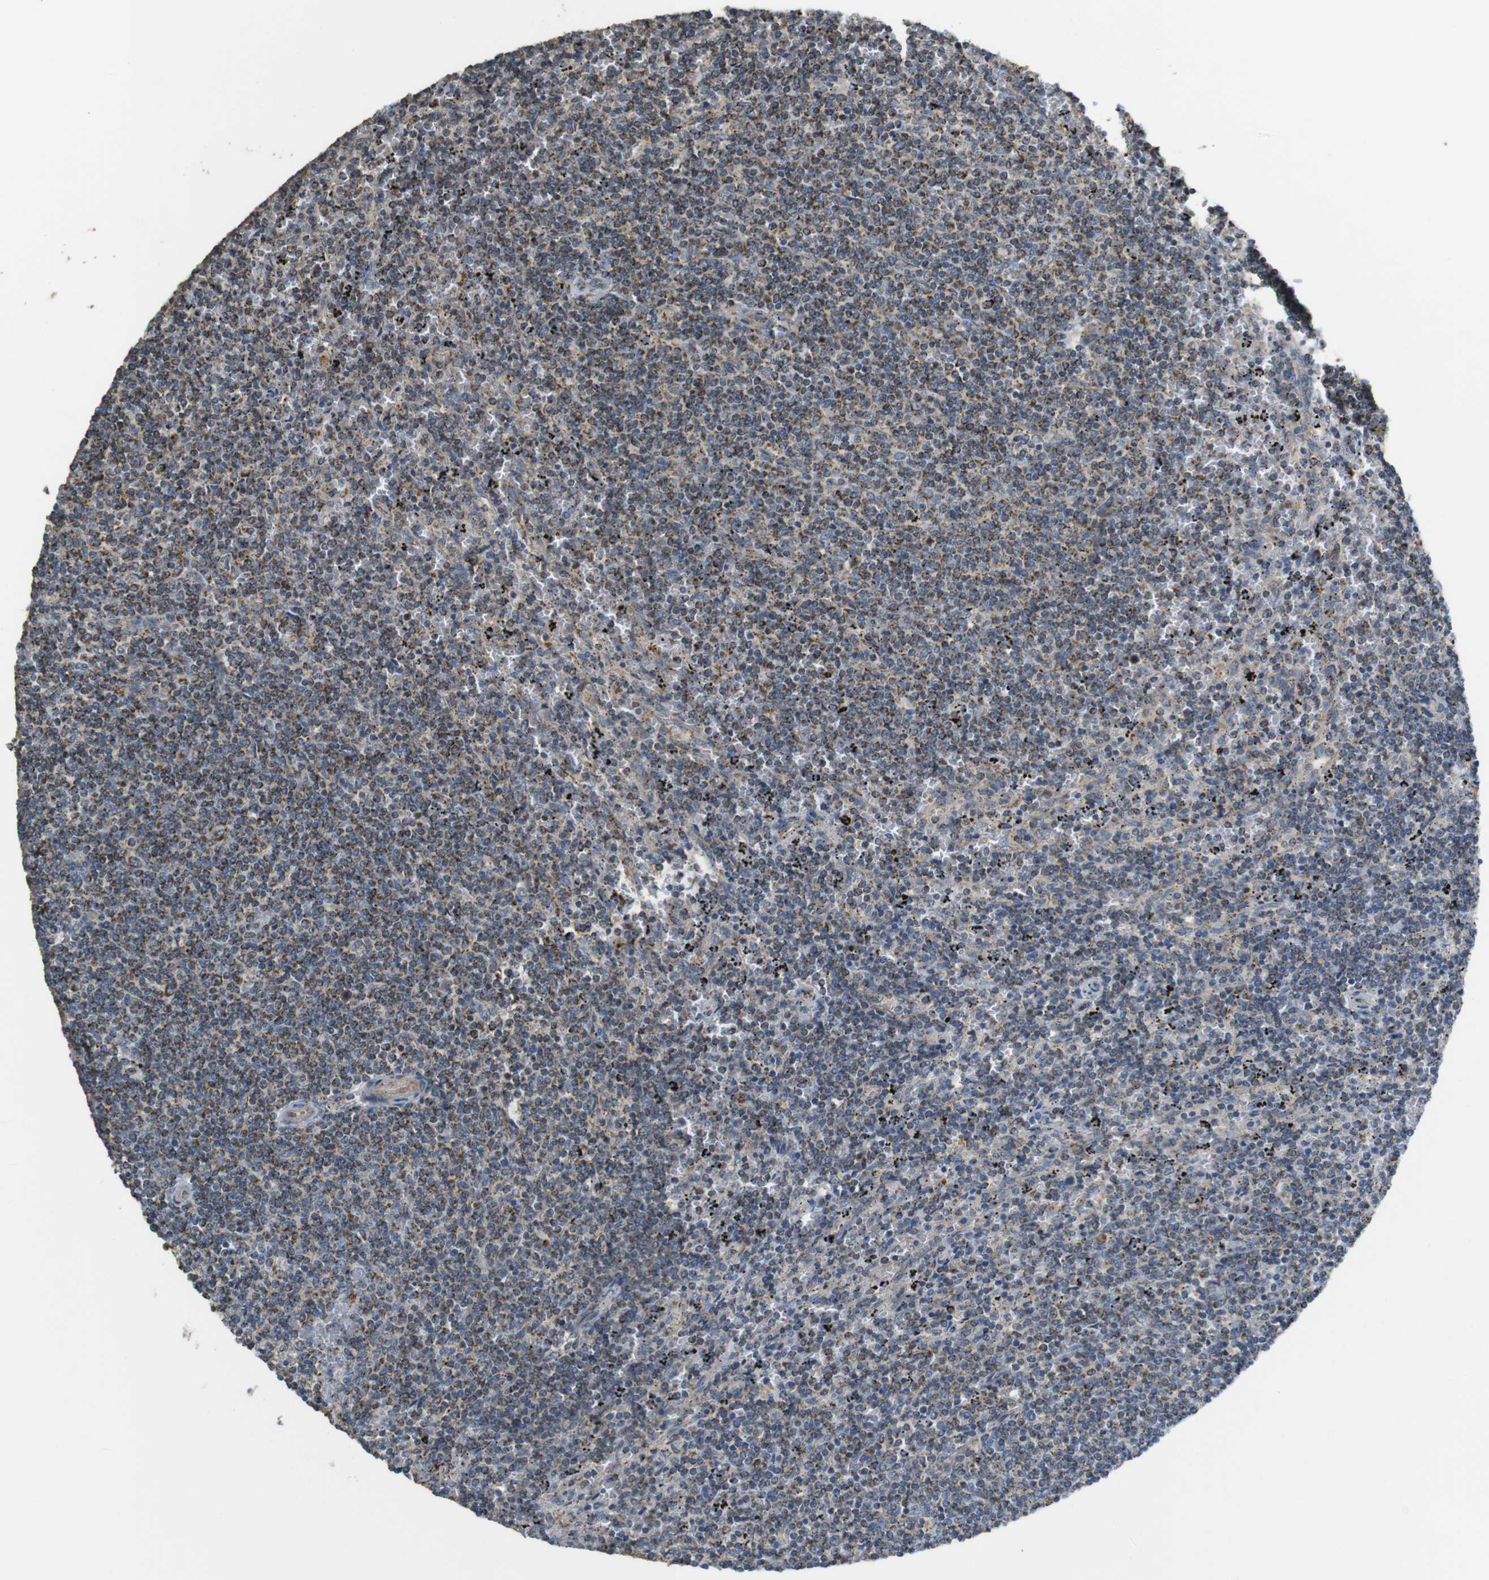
{"staining": {"intensity": "weak", "quantity": "25%-75%", "location": "cytoplasmic/membranous"}, "tissue": "lymphoma", "cell_type": "Tumor cells", "image_type": "cancer", "snomed": [{"axis": "morphology", "description": "Malignant lymphoma, non-Hodgkin's type, Low grade"}, {"axis": "topography", "description": "Spleen"}], "caption": "Weak cytoplasmic/membranous staining is seen in approximately 25%-75% of tumor cells in lymphoma.", "gene": "CALHM2", "patient": {"sex": "female", "age": 50}}